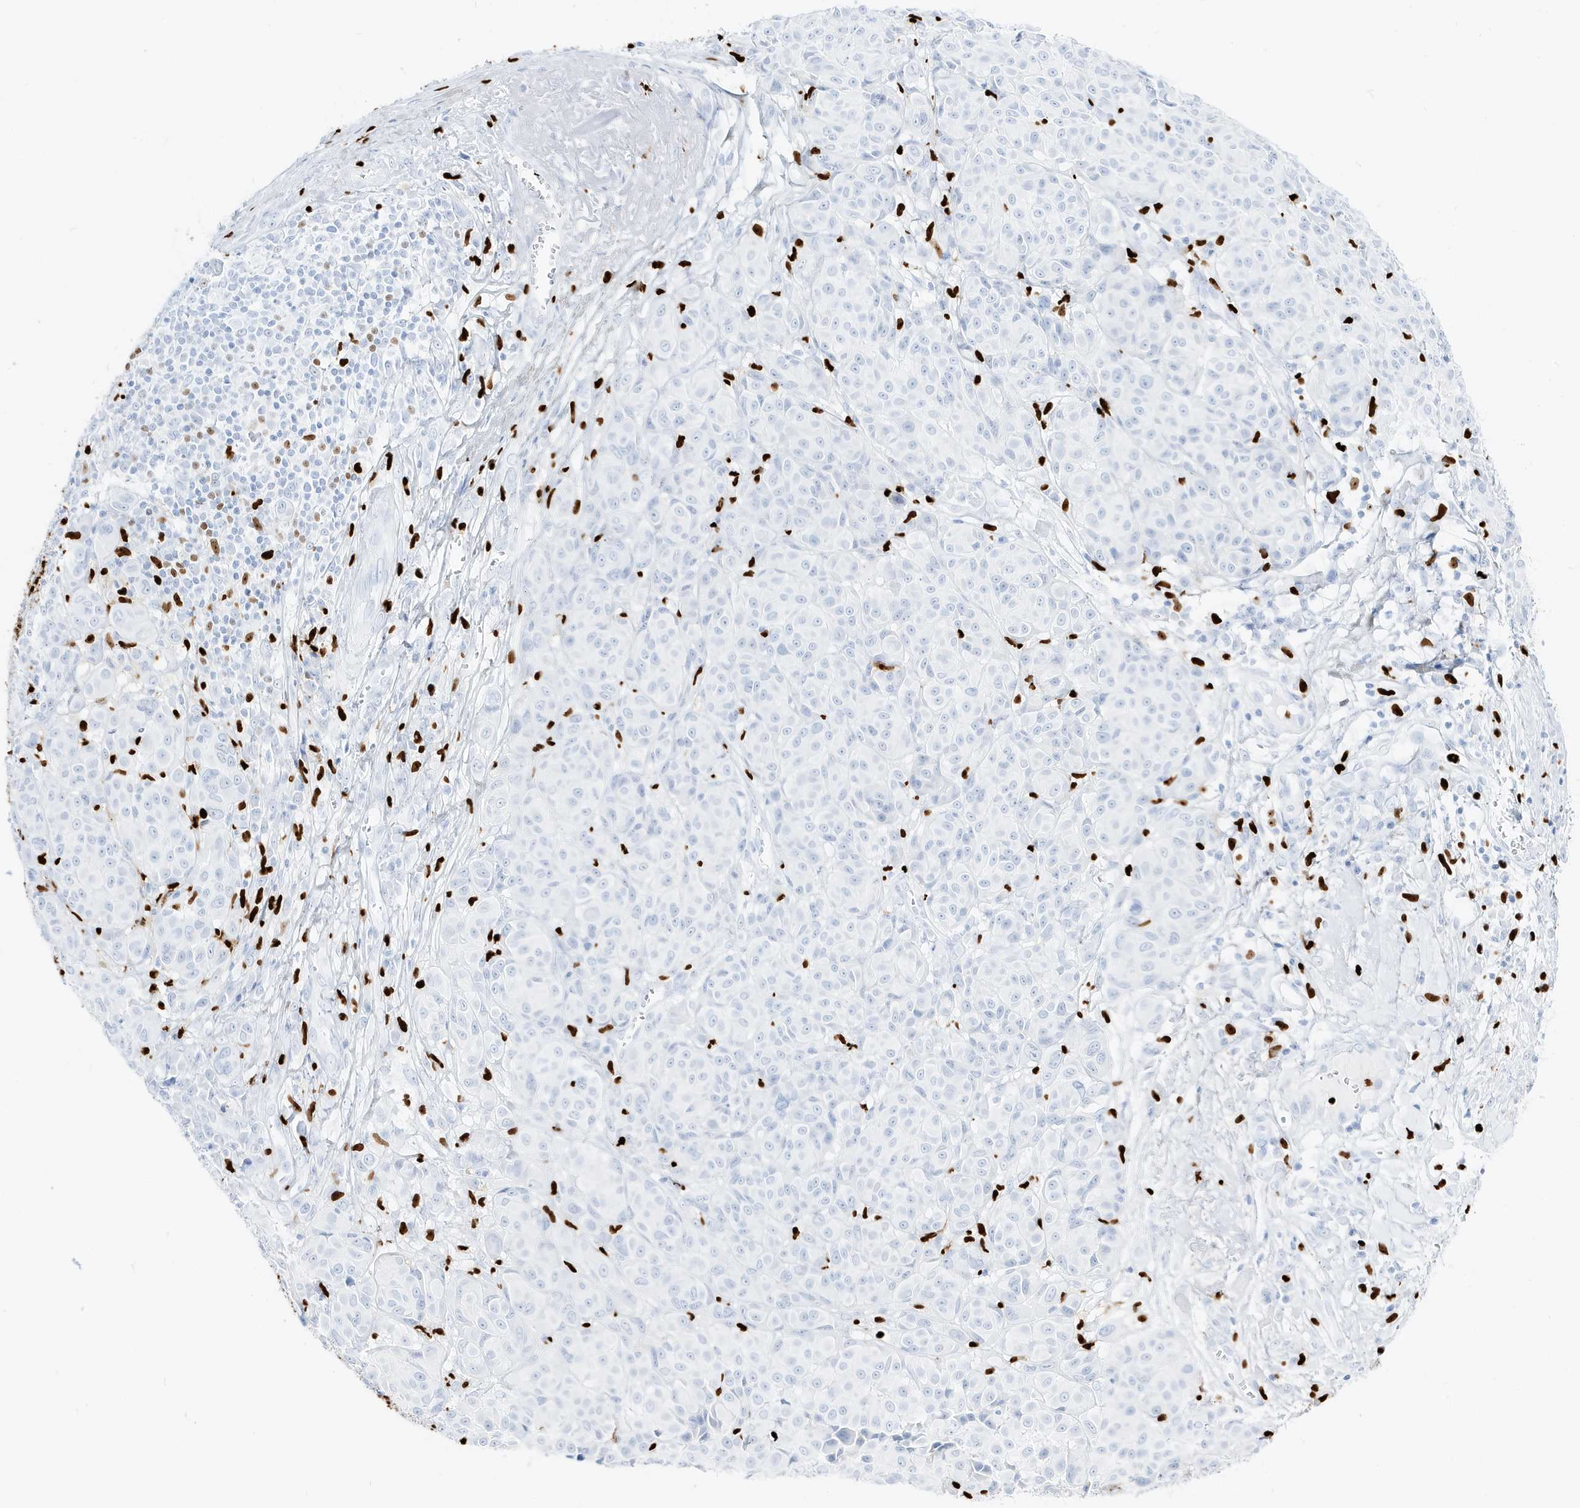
{"staining": {"intensity": "negative", "quantity": "none", "location": "none"}, "tissue": "melanoma", "cell_type": "Tumor cells", "image_type": "cancer", "snomed": [{"axis": "morphology", "description": "Malignant melanoma, NOS"}, {"axis": "topography", "description": "Skin"}], "caption": "Melanoma stained for a protein using immunohistochemistry (IHC) demonstrates no expression tumor cells.", "gene": "MNDA", "patient": {"sex": "male", "age": 73}}